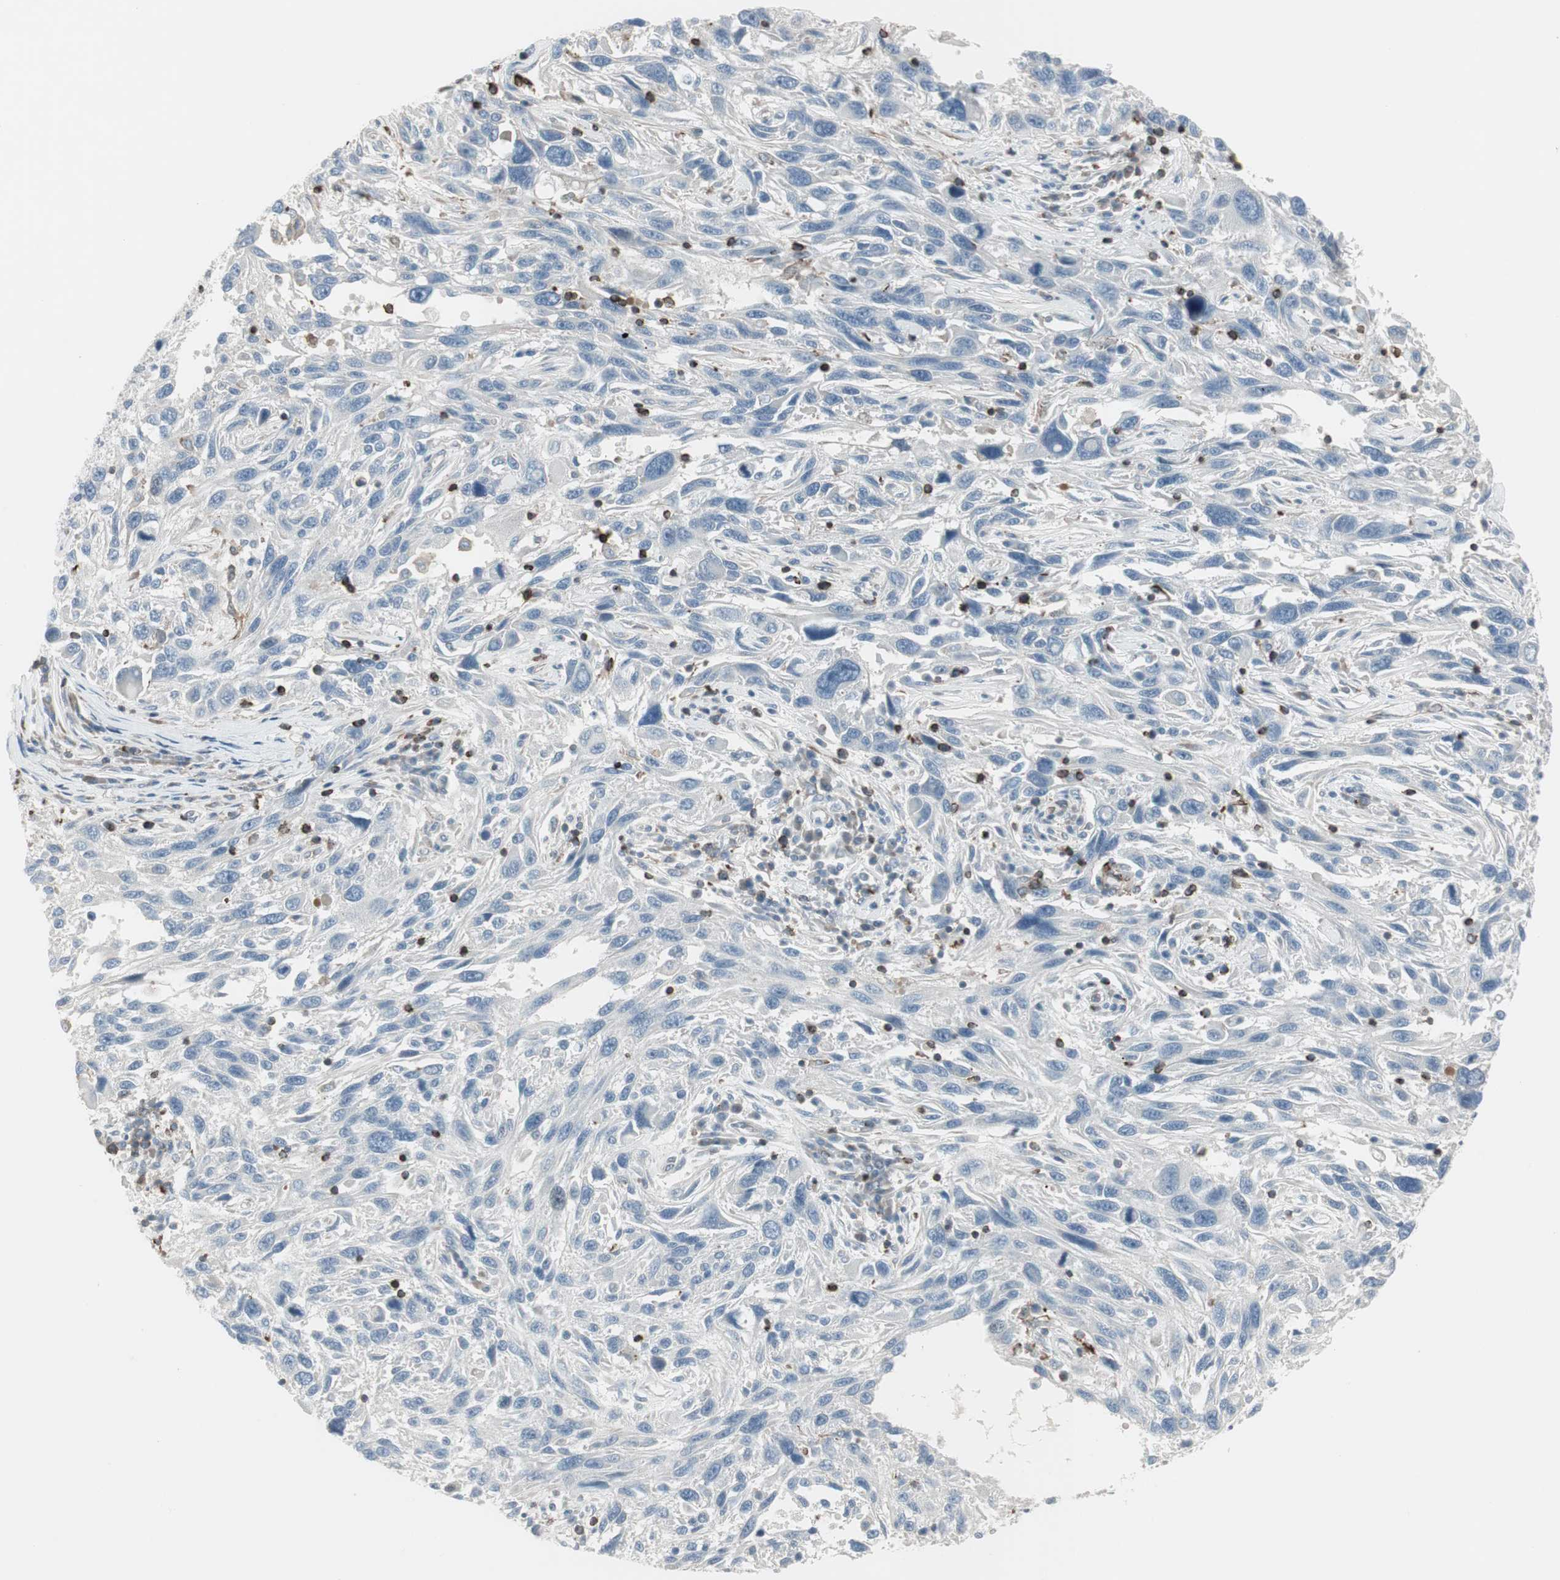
{"staining": {"intensity": "negative", "quantity": "none", "location": "none"}, "tissue": "melanoma", "cell_type": "Tumor cells", "image_type": "cancer", "snomed": [{"axis": "morphology", "description": "Malignant melanoma, NOS"}, {"axis": "topography", "description": "Skin"}], "caption": "Tumor cells are negative for brown protein staining in melanoma.", "gene": "MAP4K4", "patient": {"sex": "male", "age": 53}}